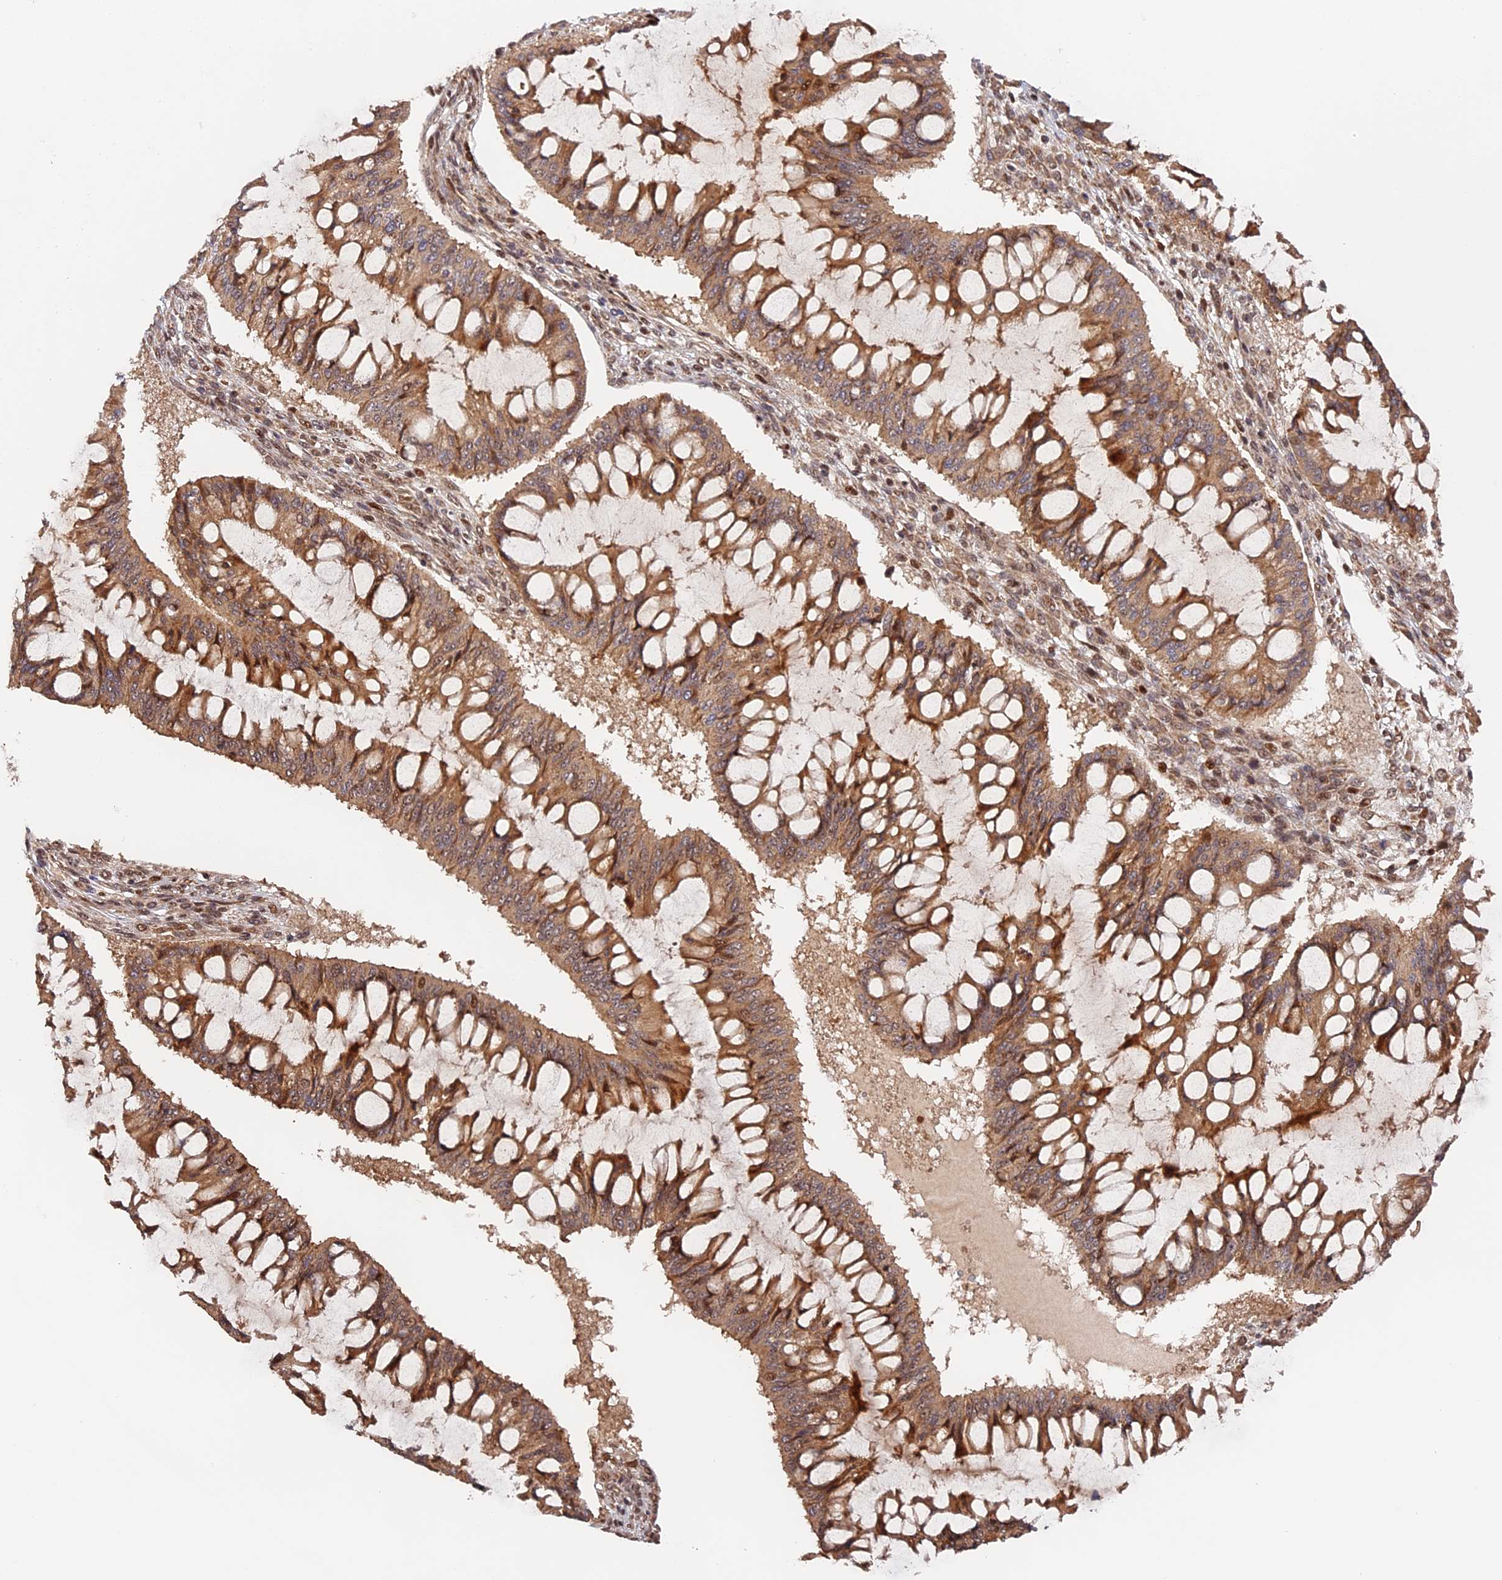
{"staining": {"intensity": "moderate", "quantity": ">75%", "location": "cytoplasmic/membranous,nuclear"}, "tissue": "ovarian cancer", "cell_type": "Tumor cells", "image_type": "cancer", "snomed": [{"axis": "morphology", "description": "Cystadenocarcinoma, mucinous, NOS"}, {"axis": "topography", "description": "Ovary"}], "caption": "The histopathology image reveals a brown stain indicating the presence of a protein in the cytoplasmic/membranous and nuclear of tumor cells in ovarian mucinous cystadenocarcinoma. The staining was performed using DAB, with brown indicating positive protein expression. Nuclei are stained blue with hematoxylin.", "gene": "ANKRD24", "patient": {"sex": "female", "age": 73}}